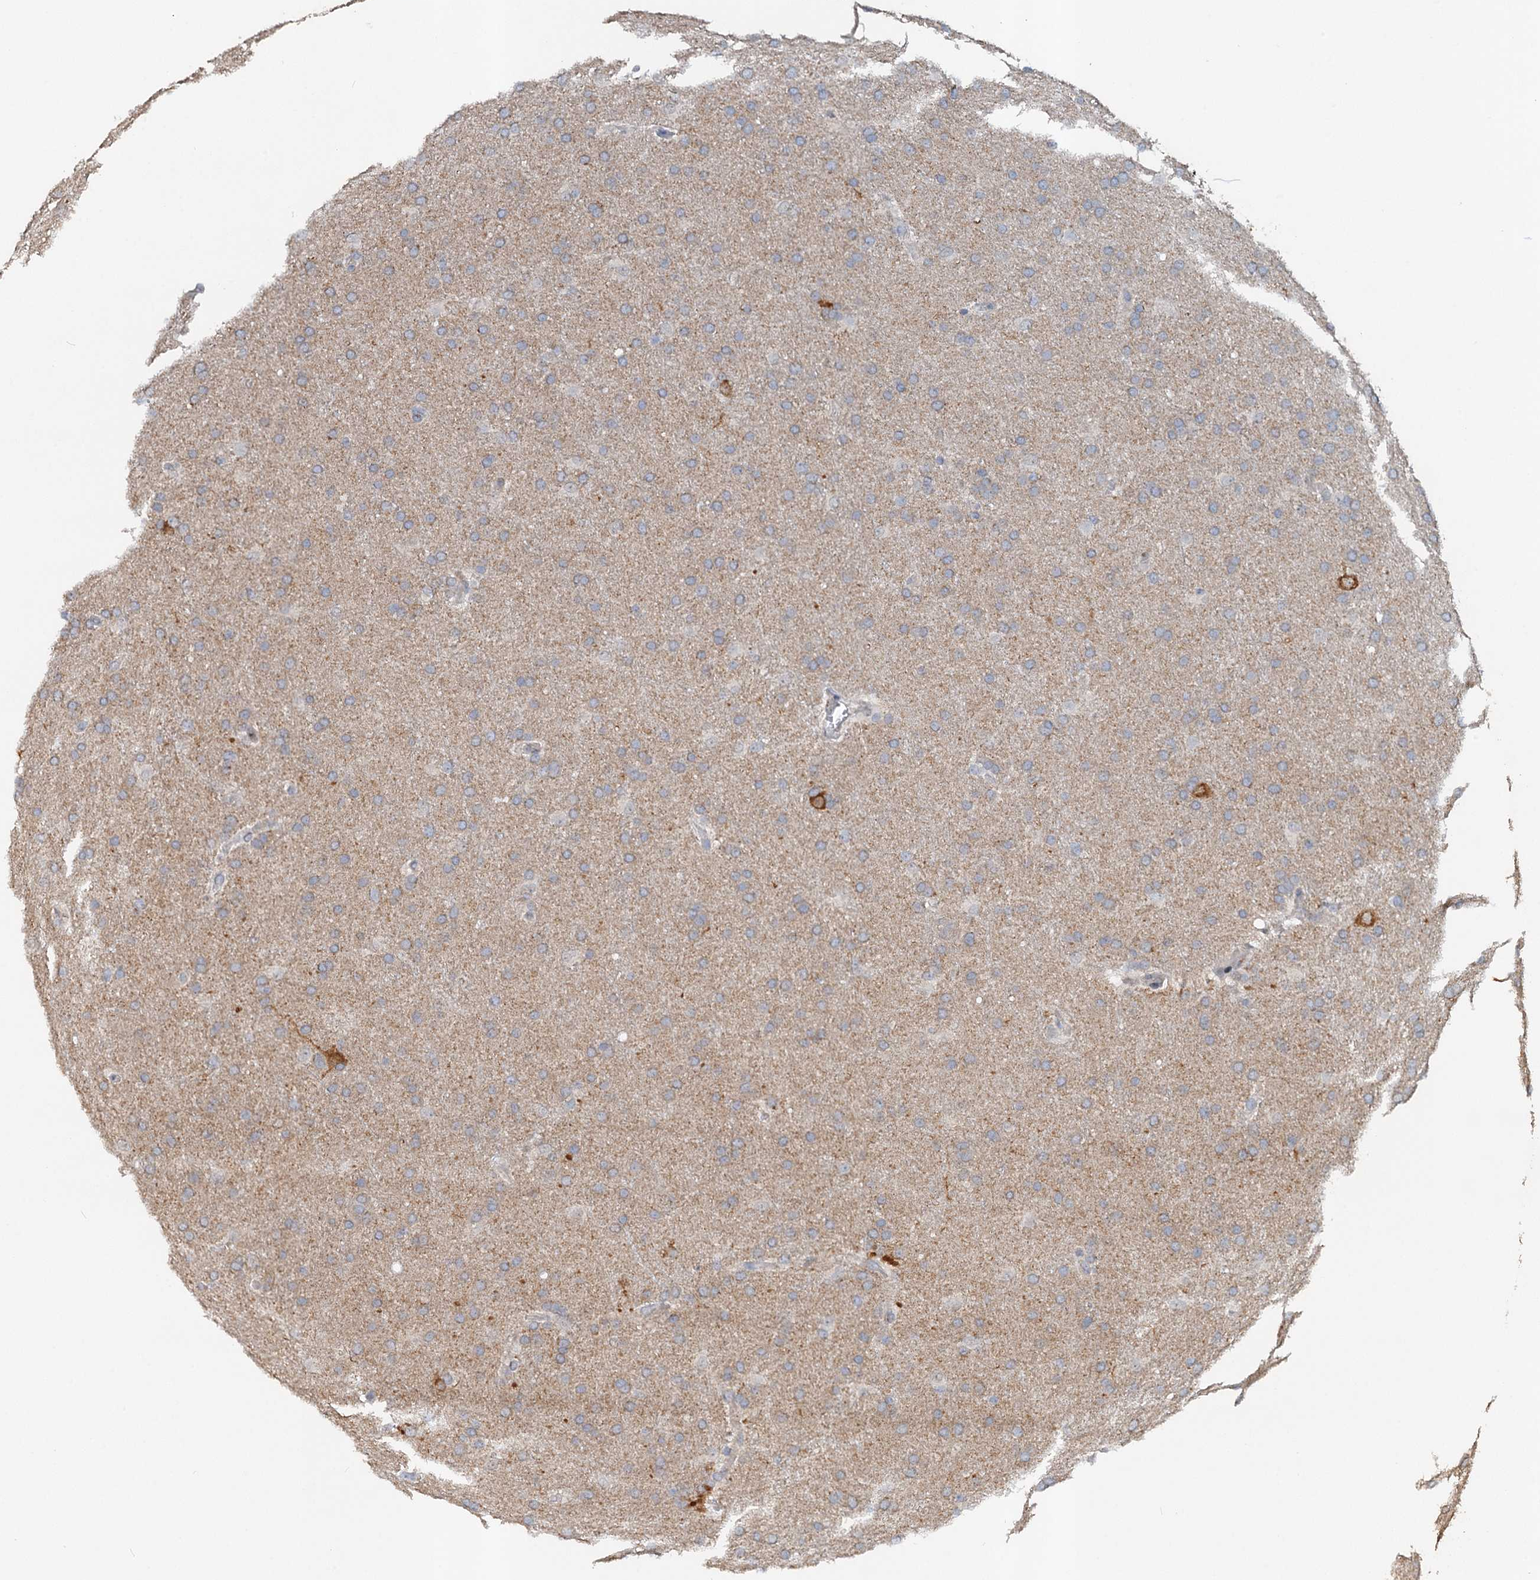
{"staining": {"intensity": "negative", "quantity": "none", "location": "none"}, "tissue": "glioma", "cell_type": "Tumor cells", "image_type": "cancer", "snomed": [{"axis": "morphology", "description": "Glioma, malignant, Low grade"}, {"axis": "topography", "description": "Brain"}], "caption": "This histopathology image is of malignant glioma (low-grade) stained with immunohistochemistry (IHC) to label a protein in brown with the nuclei are counter-stained blue. There is no staining in tumor cells. (DAB immunohistochemistry (IHC), high magnification).", "gene": "NBEA", "patient": {"sex": "female", "age": 32}}